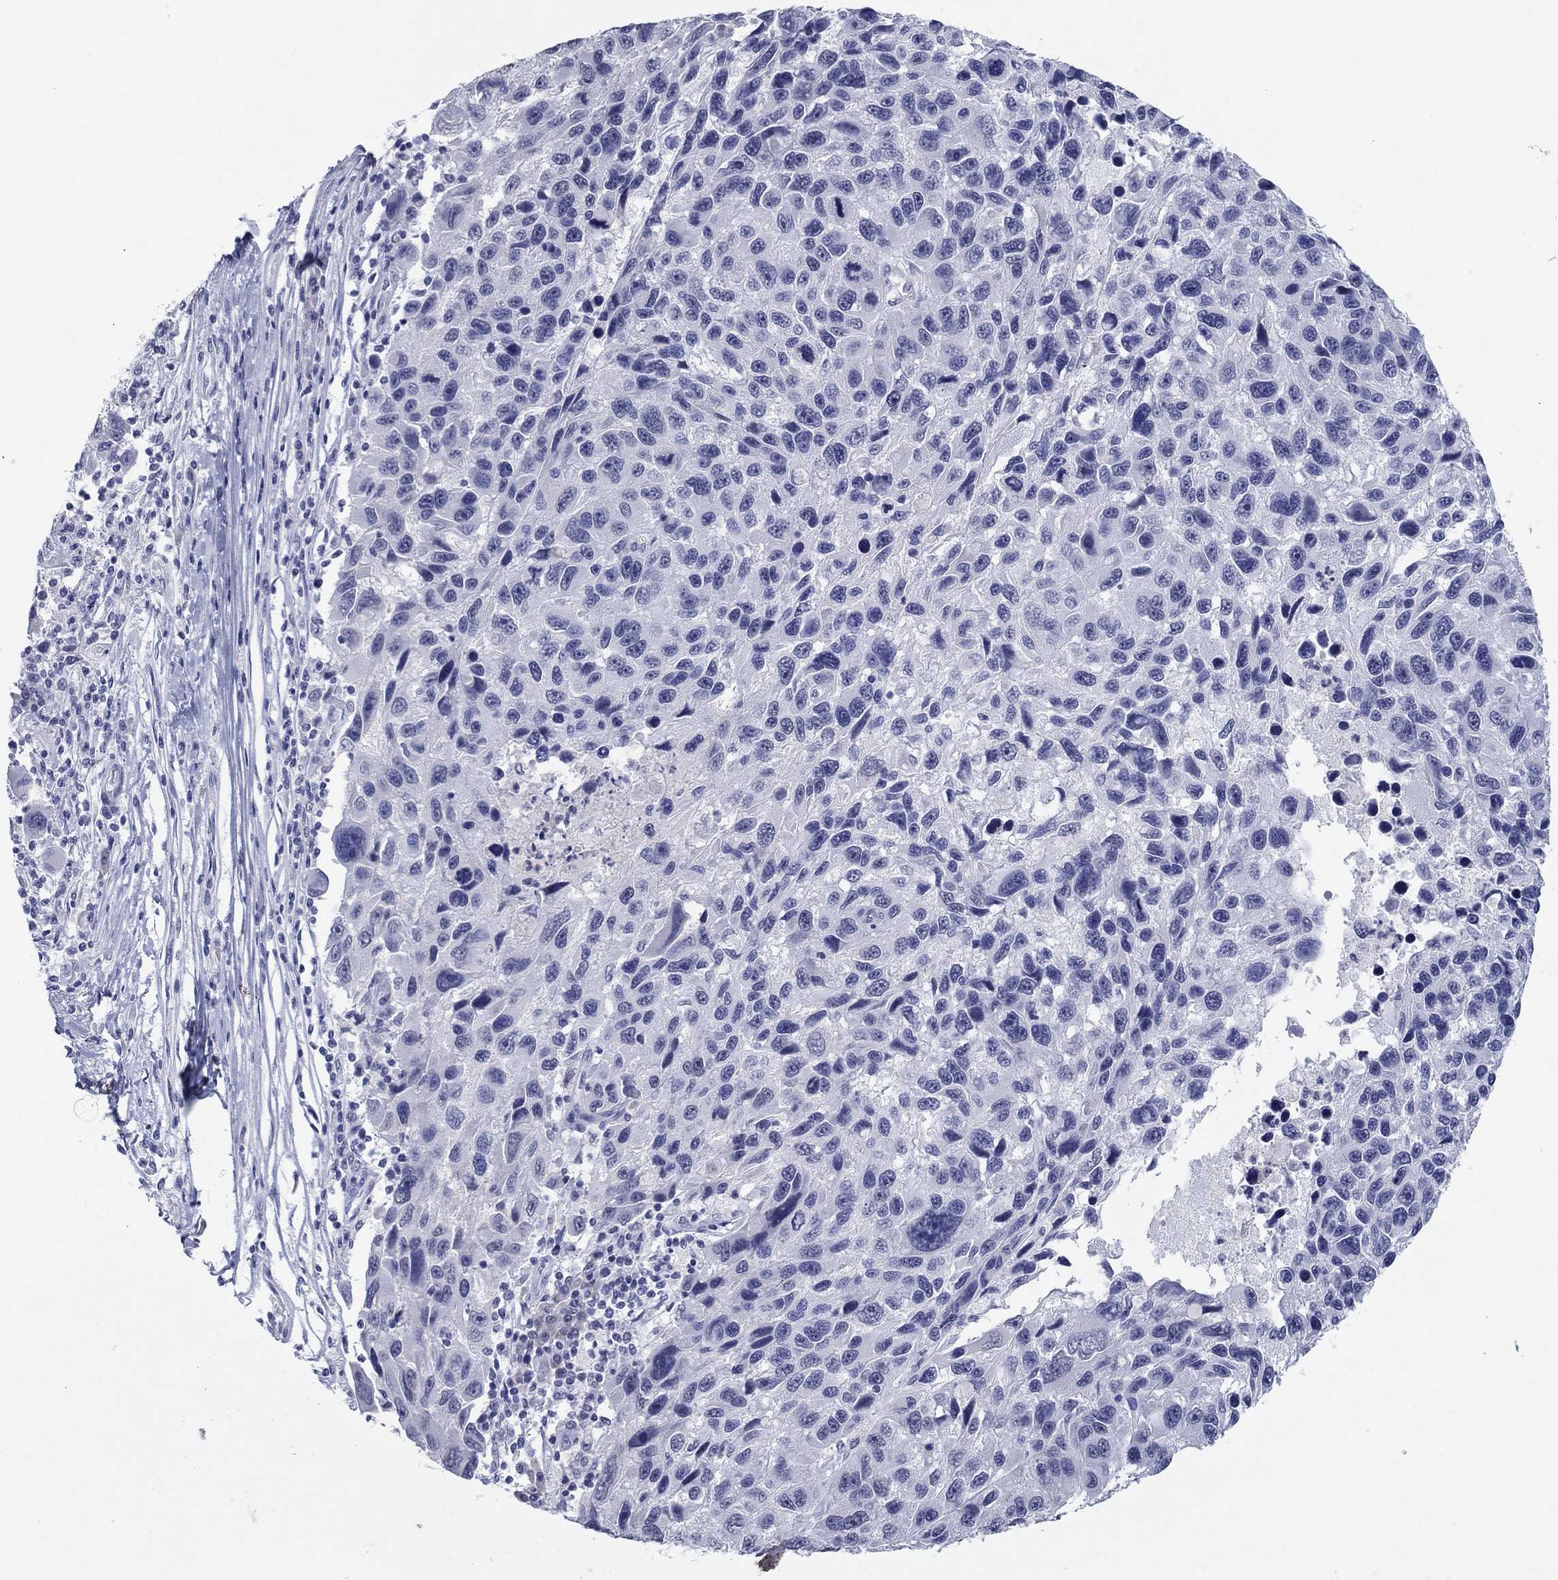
{"staining": {"intensity": "negative", "quantity": "none", "location": "none"}, "tissue": "melanoma", "cell_type": "Tumor cells", "image_type": "cancer", "snomed": [{"axis": "morphology", "description": "Malignant melanoma, NOS"}, {"axis": "topography", "description": "Skin"}], "caption": "An immunohistochemistry (IHC) micrograph of malignant melanoma is shown. There is no staining in tumor cells of malignant melanoma.", "gene": "KRT75", "patient": {"sex": "male", "age": 53}}